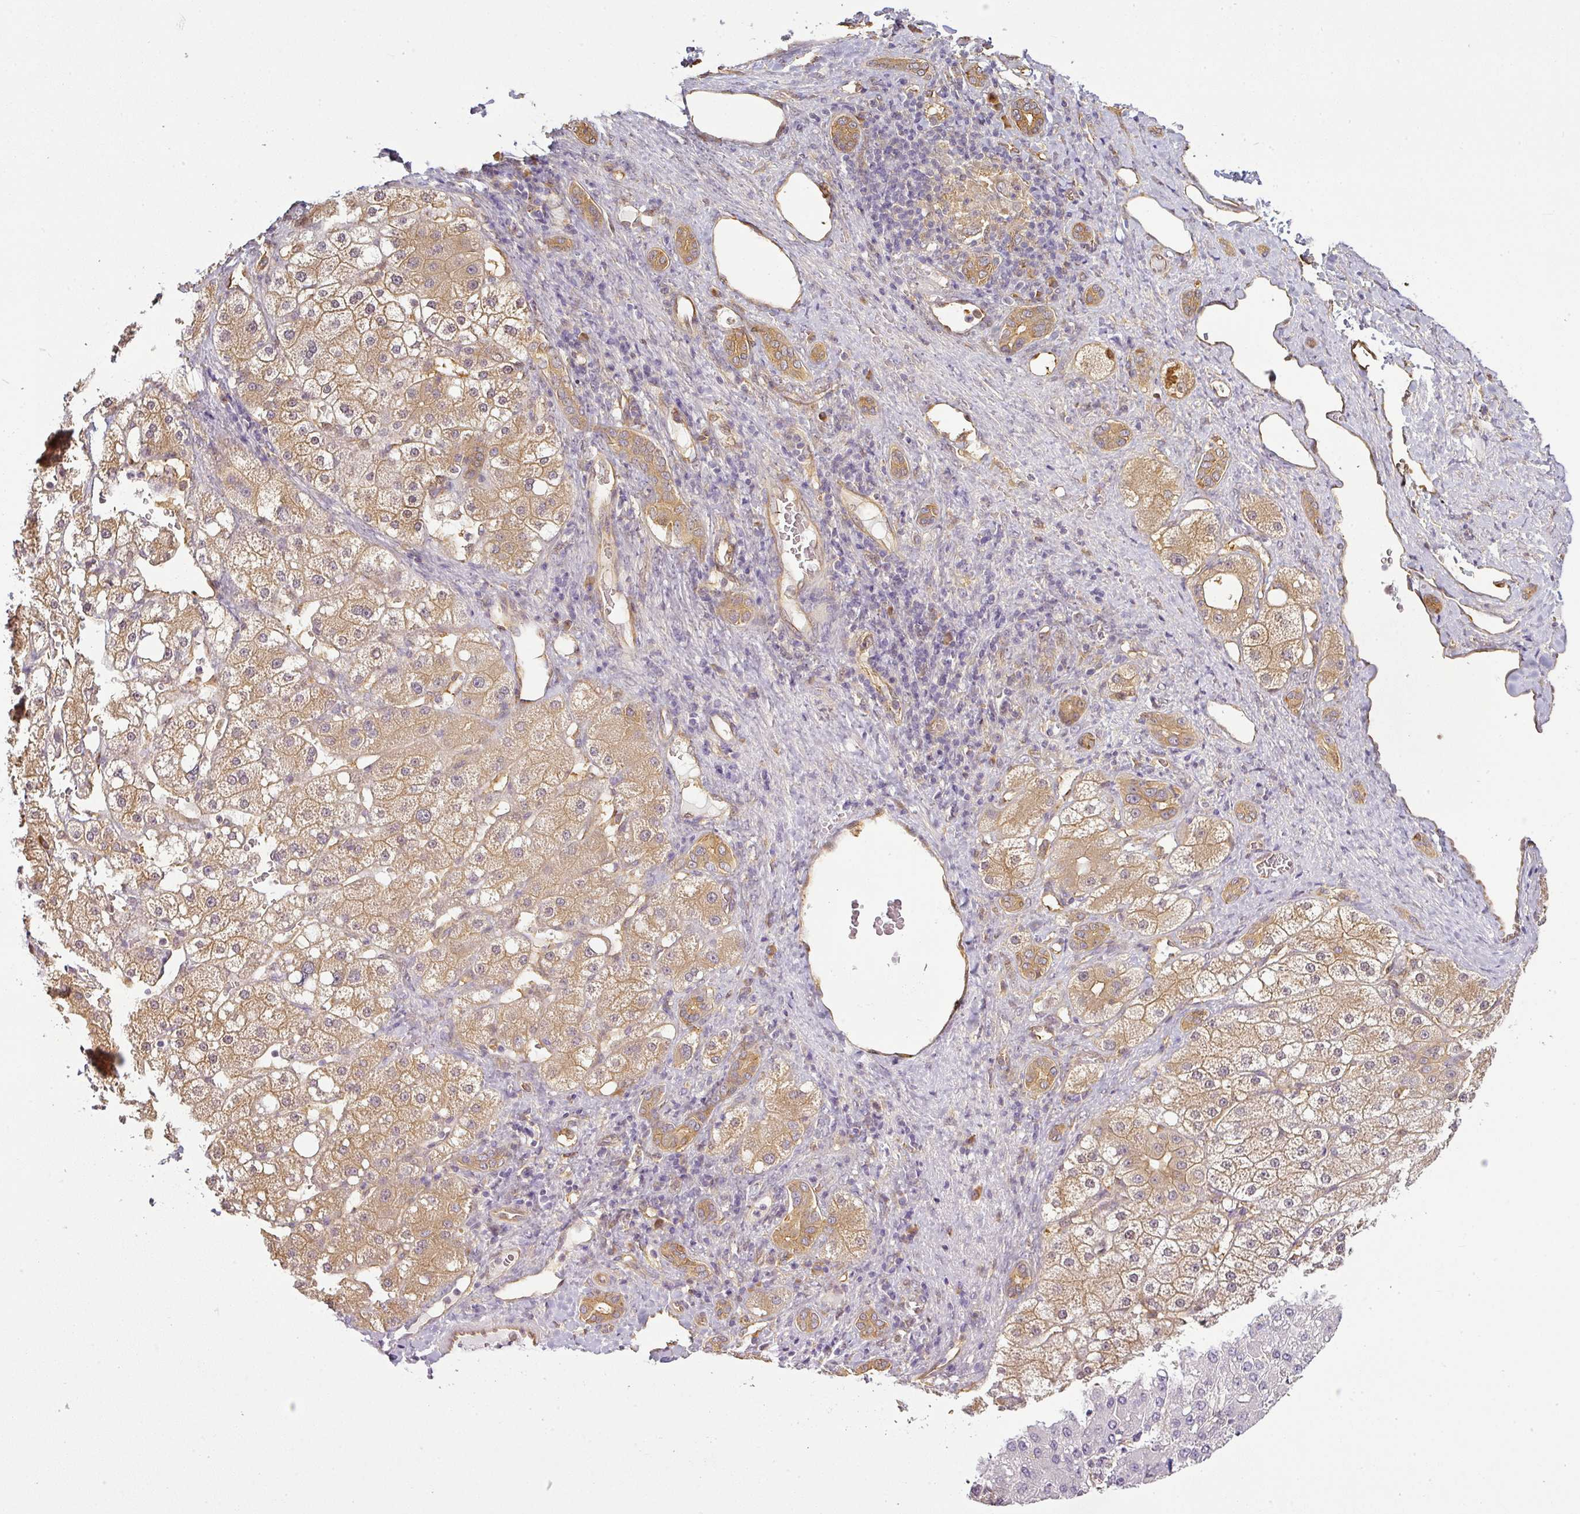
{"staining": {"intensity": "weak", "quantity": "25%-75%", "location": "cytoplasmic/membranous"}, "tissue": "liver cancer", "cell_type": "Tumor cells", "image_type": "cancer", "snomed": [{"axis": "morphology", "description": "Carcinoma, Hepatocellular, NOS"}, {"axis": "topography", "description": "Liver"}], "caption": "Liver cancer tissue reveals weak cytoplasmic/membranous positivity in approximately 25%-75% of tumor cells, visualized by immunohistochemistry.", "gene": "ANKRD18A", "patient": {"sex": "male", "age": 67}}